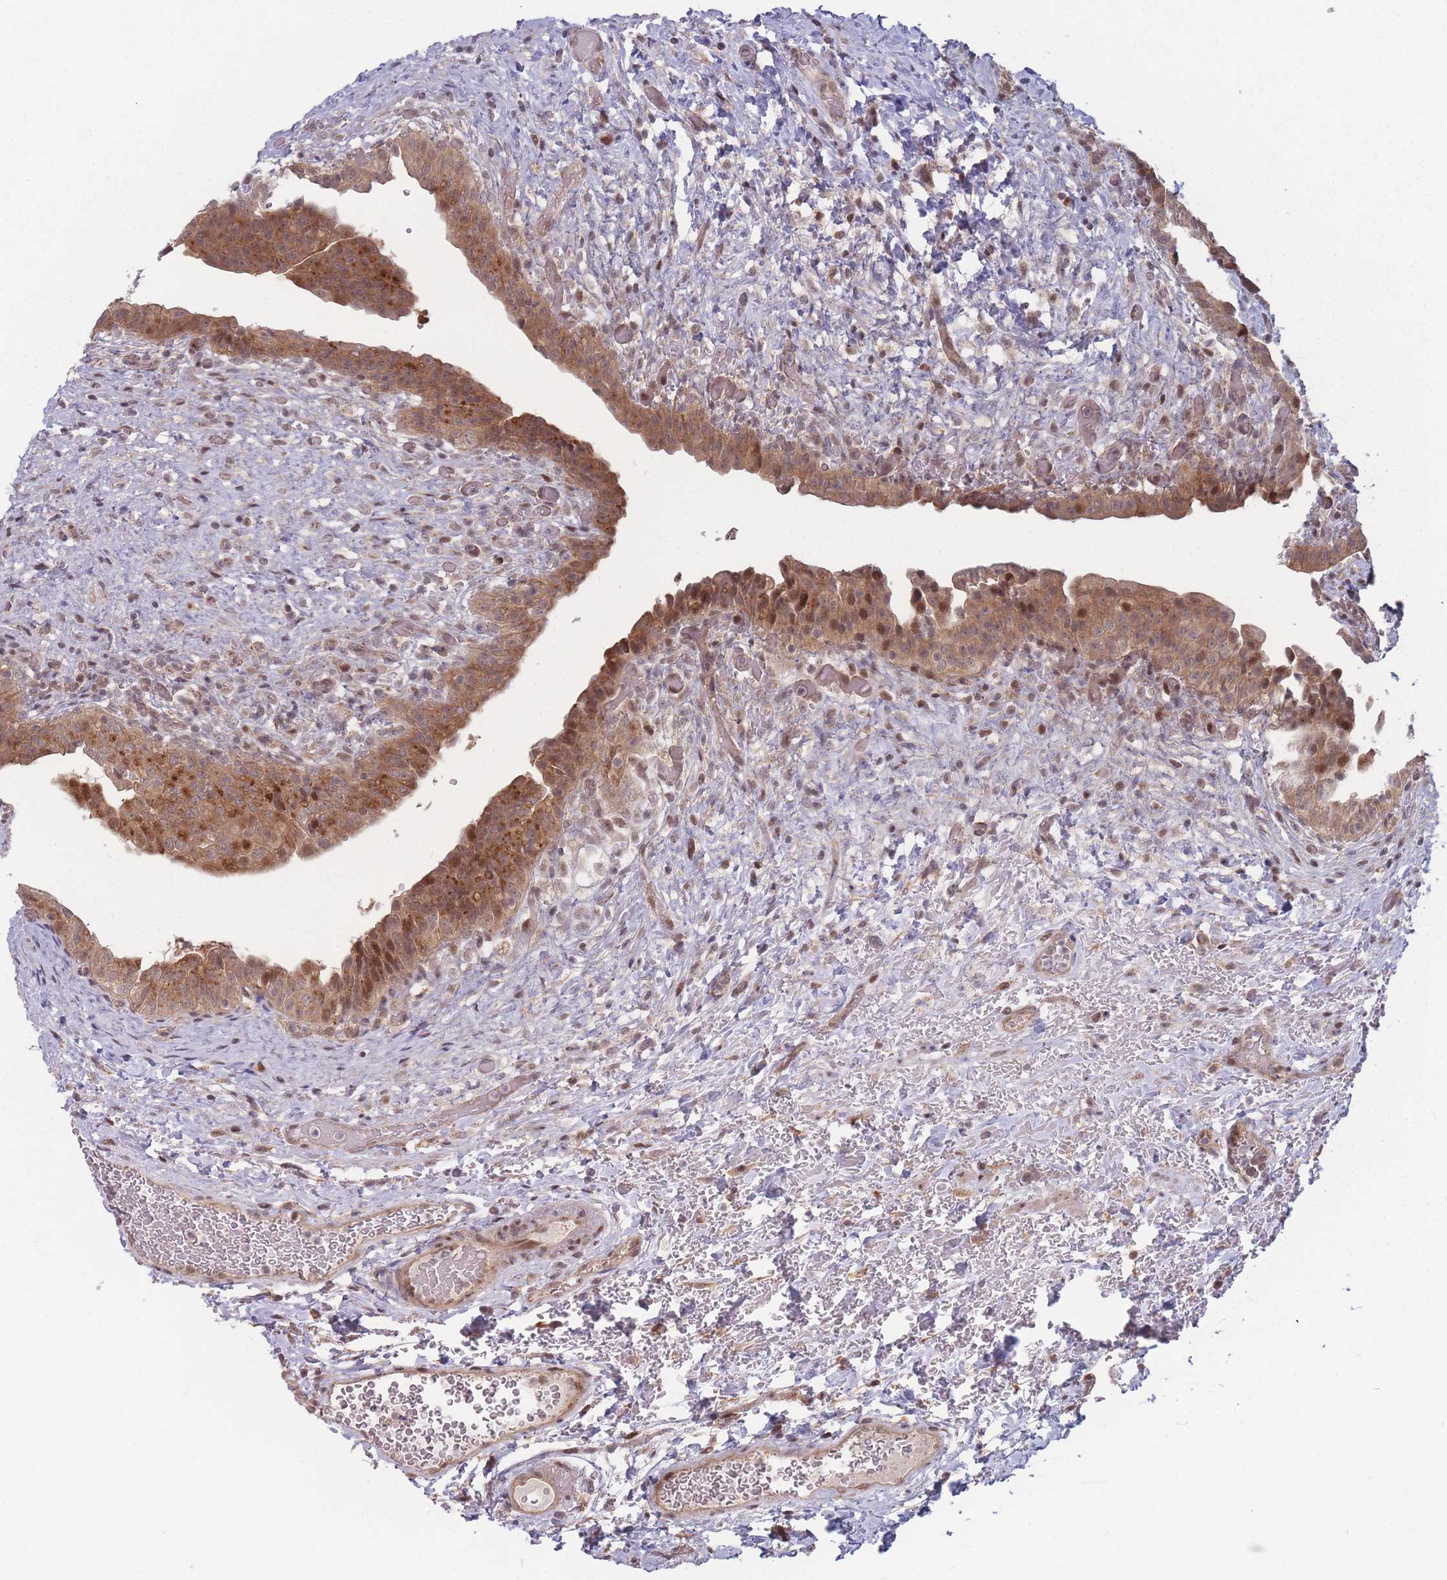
{"staining": {"intensity": "moderate", "quantity": ">75%", "location": "cytoplasmic/membranous"}, "tissue": "urinary bladder", "cell_type": "Urothelial cells", "image_type": "normal", "snomed": [{"axis": "morphology", "description": "Normal tissue, NOS"}, {"axis": "topography", "description": "Urinary bladder"}], "caption": "Immunohistochemistry (IHC) photomicrograph of unremarkable human urinary bladder stained for a protein (brown), which reveals medium levels of moderate cytoplasmic/membranous staining in about >75% of urothelial cells.", "gene": "RPS18", "patient": {"sex": "male", "age": 69}}